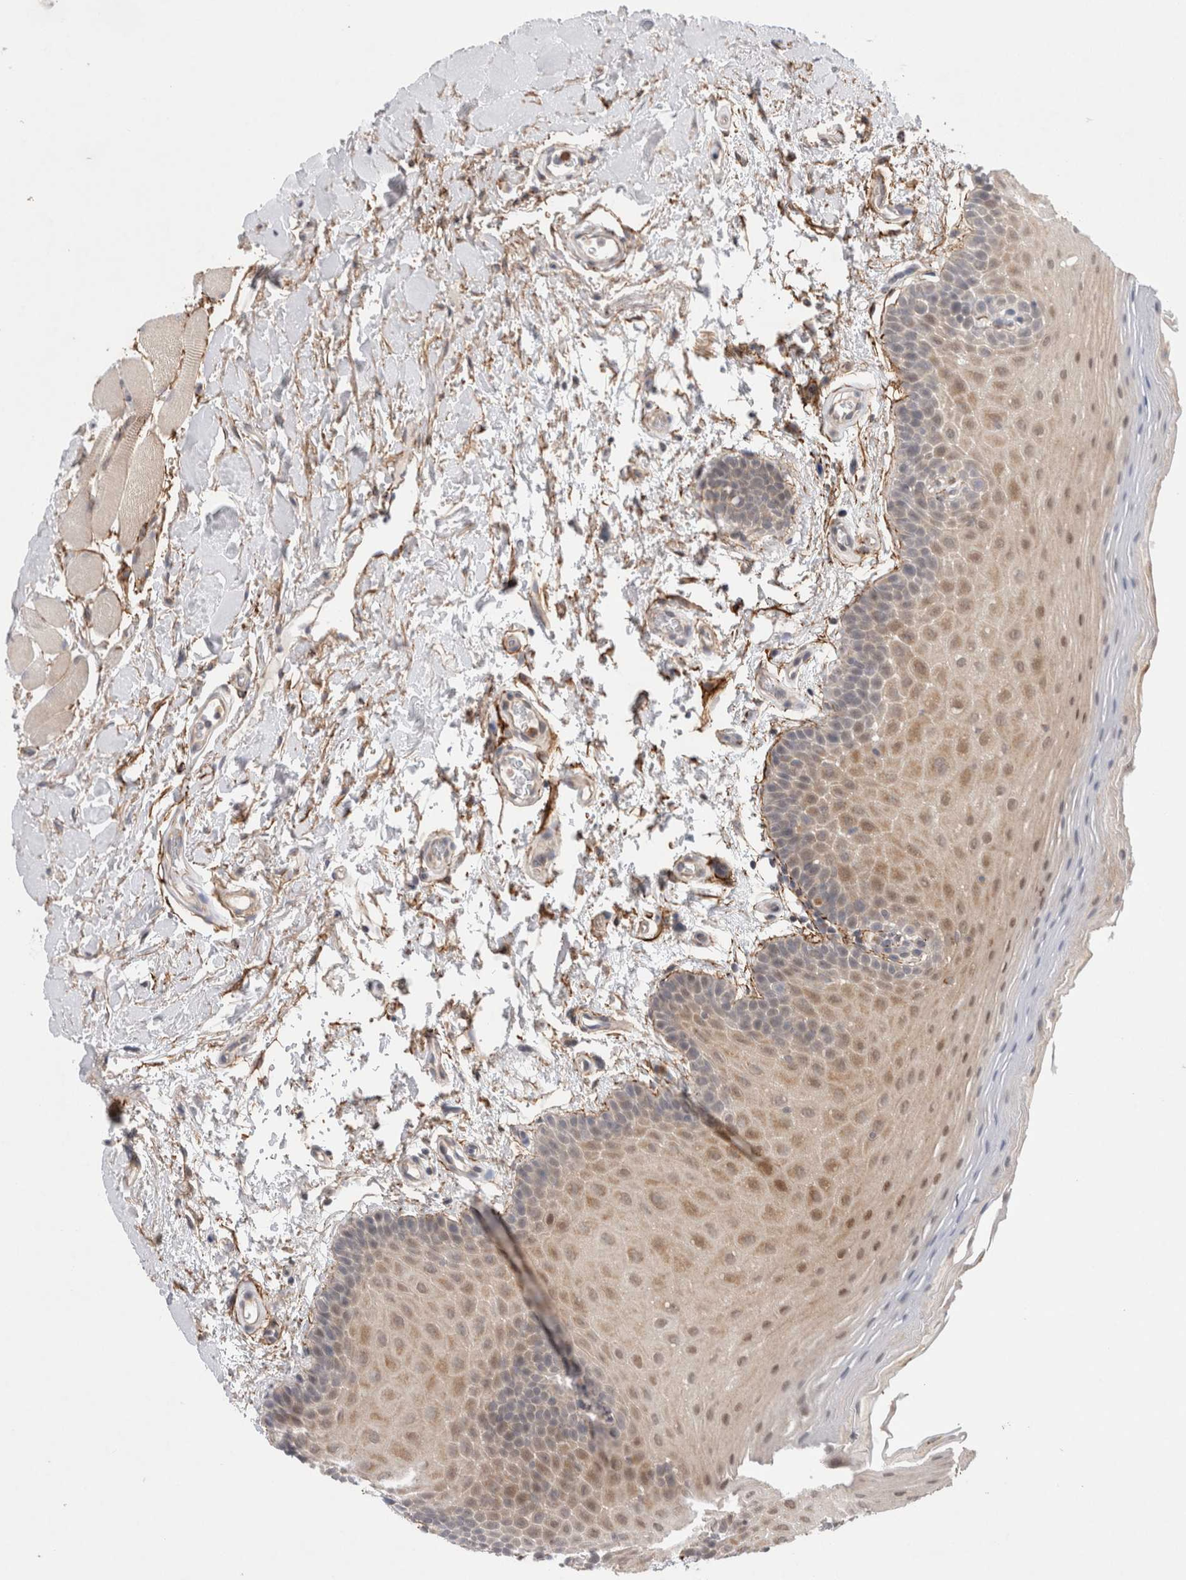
{"staining": {"intensity": "moderate", "quantity": "<25%", "location": "cytoplasmic/membranous,nuclear"}, "tissue": "oral mucosa", "cell_type": "Squamous epithelial cells", "image_type": "normal", "snomed": [{"axis": "morphology", "description": "Normal tissue, NOS"}, {"axis": "topography", "description": "Oral tissue"}], "caption": "High-magnification brightfield microscopy of normal oral mucosa stained with DAB (brown) and counterstained with hematoxylin (blue). squamous epithelial cells exhibit moderate cytoplasmic/membranous,nuclear positivity is present in about<25% of cells. (DAB (3,3'-diaminobenzidine) IHC, brown staining for protein, blue staining for nuclei).", "gene": "GSDMB", "patient": {"sex": "male", "age": 62}}